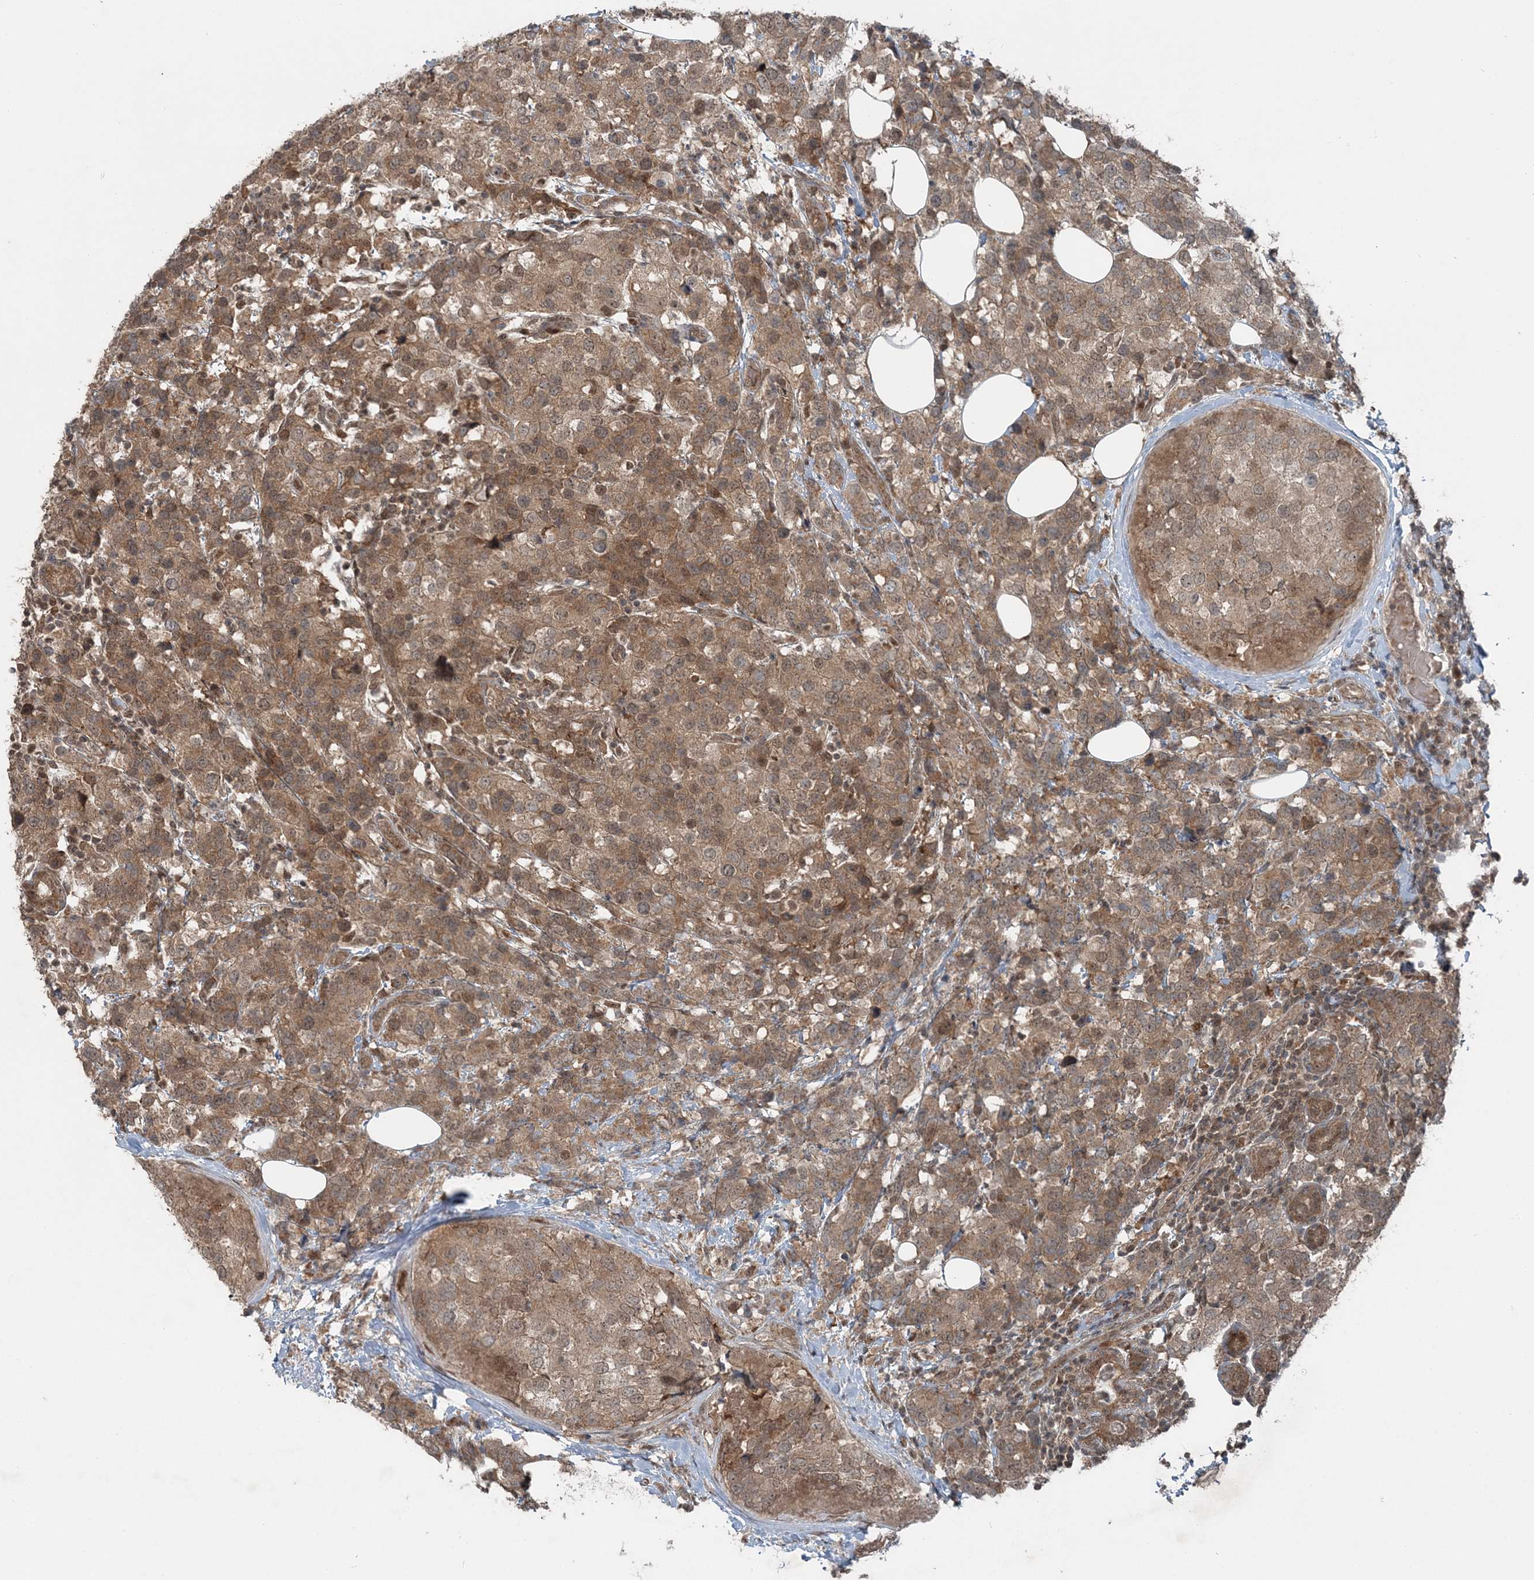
{"staining": {"intensity": "moderate", "quantity": ">75%", "location": "cytoplasmic/membranous,nuclear"}, "tissue": "breast cancer", "cell_type": "Tumor cells", "image_type": "cancer", "snomed": [{"axis": "morphology", "description": "Lobular carcinoma"}, {"axis": "topography", "description": "Breast"}], "caption": "Lobular carcinoma (breast) stained with a brown dye shows moderate cytoplasmic/membranous and nuclear positive positivity in about >75% of tumor cells.", "gene": "FBXL17", "patient": {"sex": "female", "age": 59}}